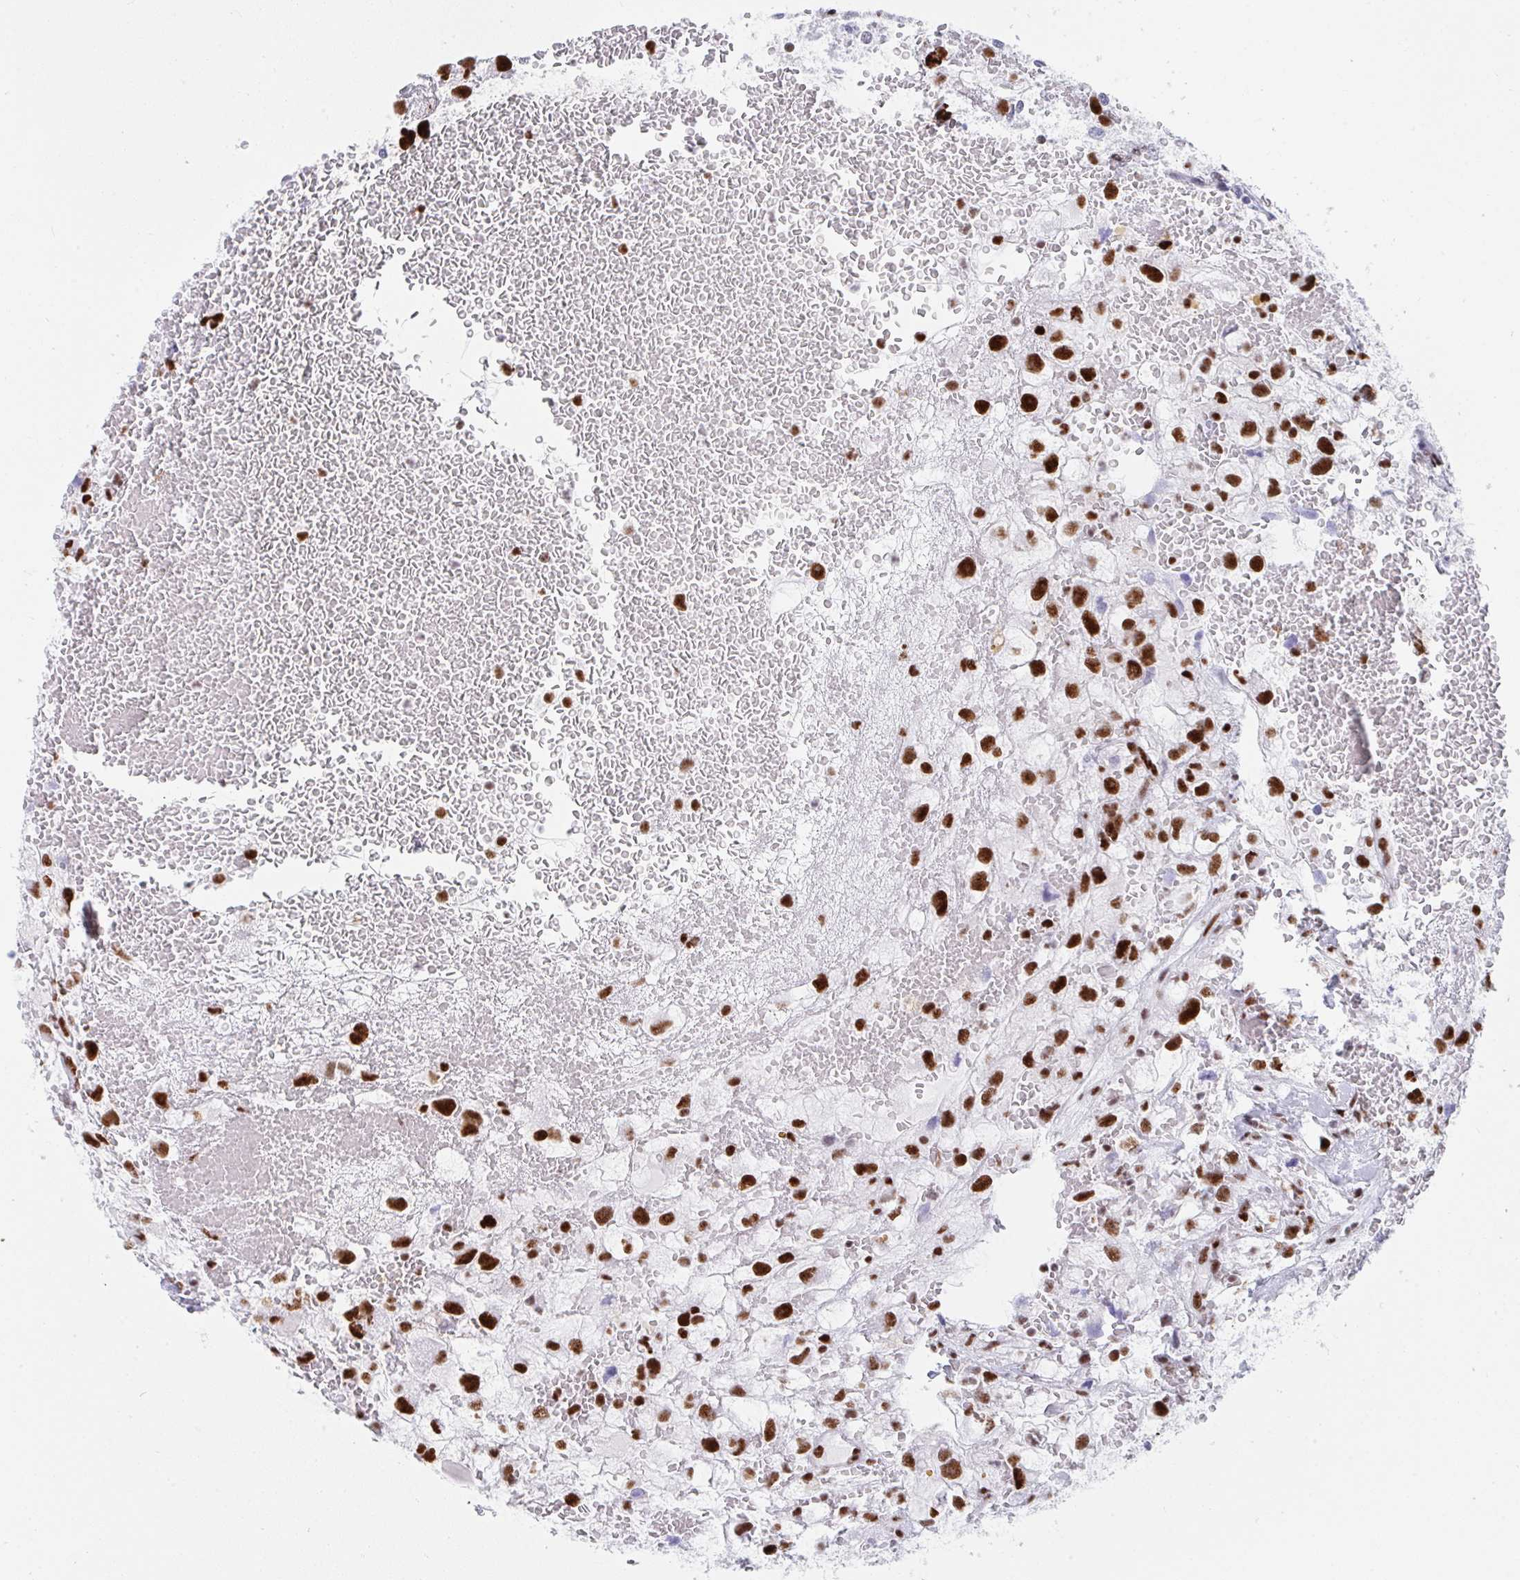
{"staining": {"intensity": "strong", "quantity": ">75%", "location": "nuclear"}, "tissue": "renal cancer", "cell_type": "Tumor cells", "image_type": "cancer", "snomed": [{"axis": "morphology", "description": "Adenocarcinoma, NOS"}, {"axis": "topography", "description": "Kidney"}], "caption": "This photomicrograph demonstrates immunohistochemistry (IHC) staining of renal adenocarcinoma, with high strong nuclear staining in about >75% of tumor cells.", "gene": "IKZF2", "patient": {"sex": "male", "age": 59}}